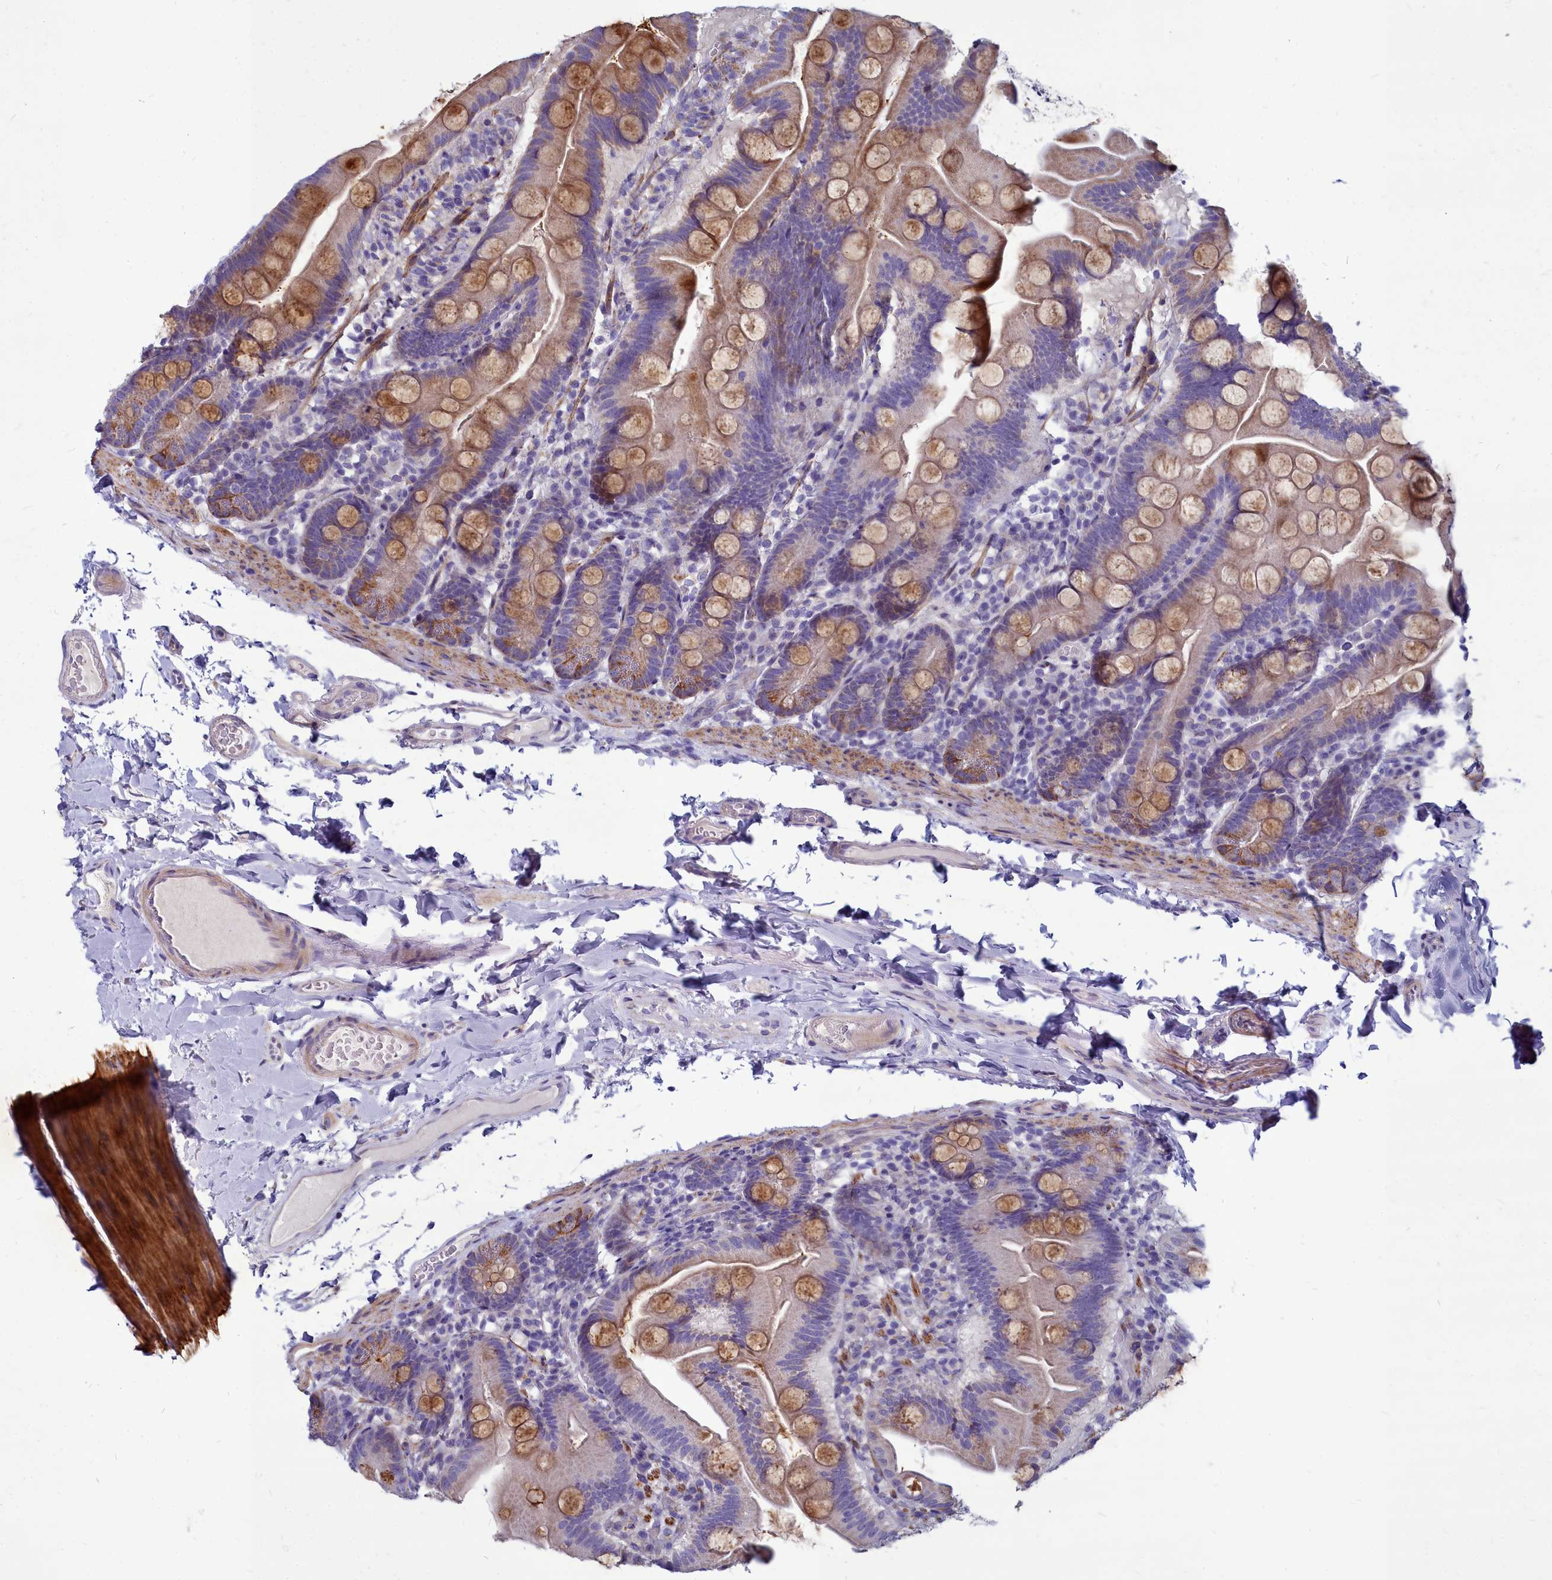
{"staining": {"intensity": "moderate", "quantity": "25%-75%", "location": "cytoplasmic/membranous"}, "tissue": "small intestine", "cell_type": "Glandular cells", "image_type": "normal", "snomed": [{"axis": "morphology", "description": "Normal tissue, NOS"}, {"axis": "topography", "description": "Small intestine"}], "caption": "IHC histopathology image of unremarkable small intestine stained for a protein (brown), which displays medium levels of moderate cytoplasmic/membranous staining in about 25%-75% of glandular cells.", "gene": "SMPD4", "patient": {"sex": "female", "age": 68}}